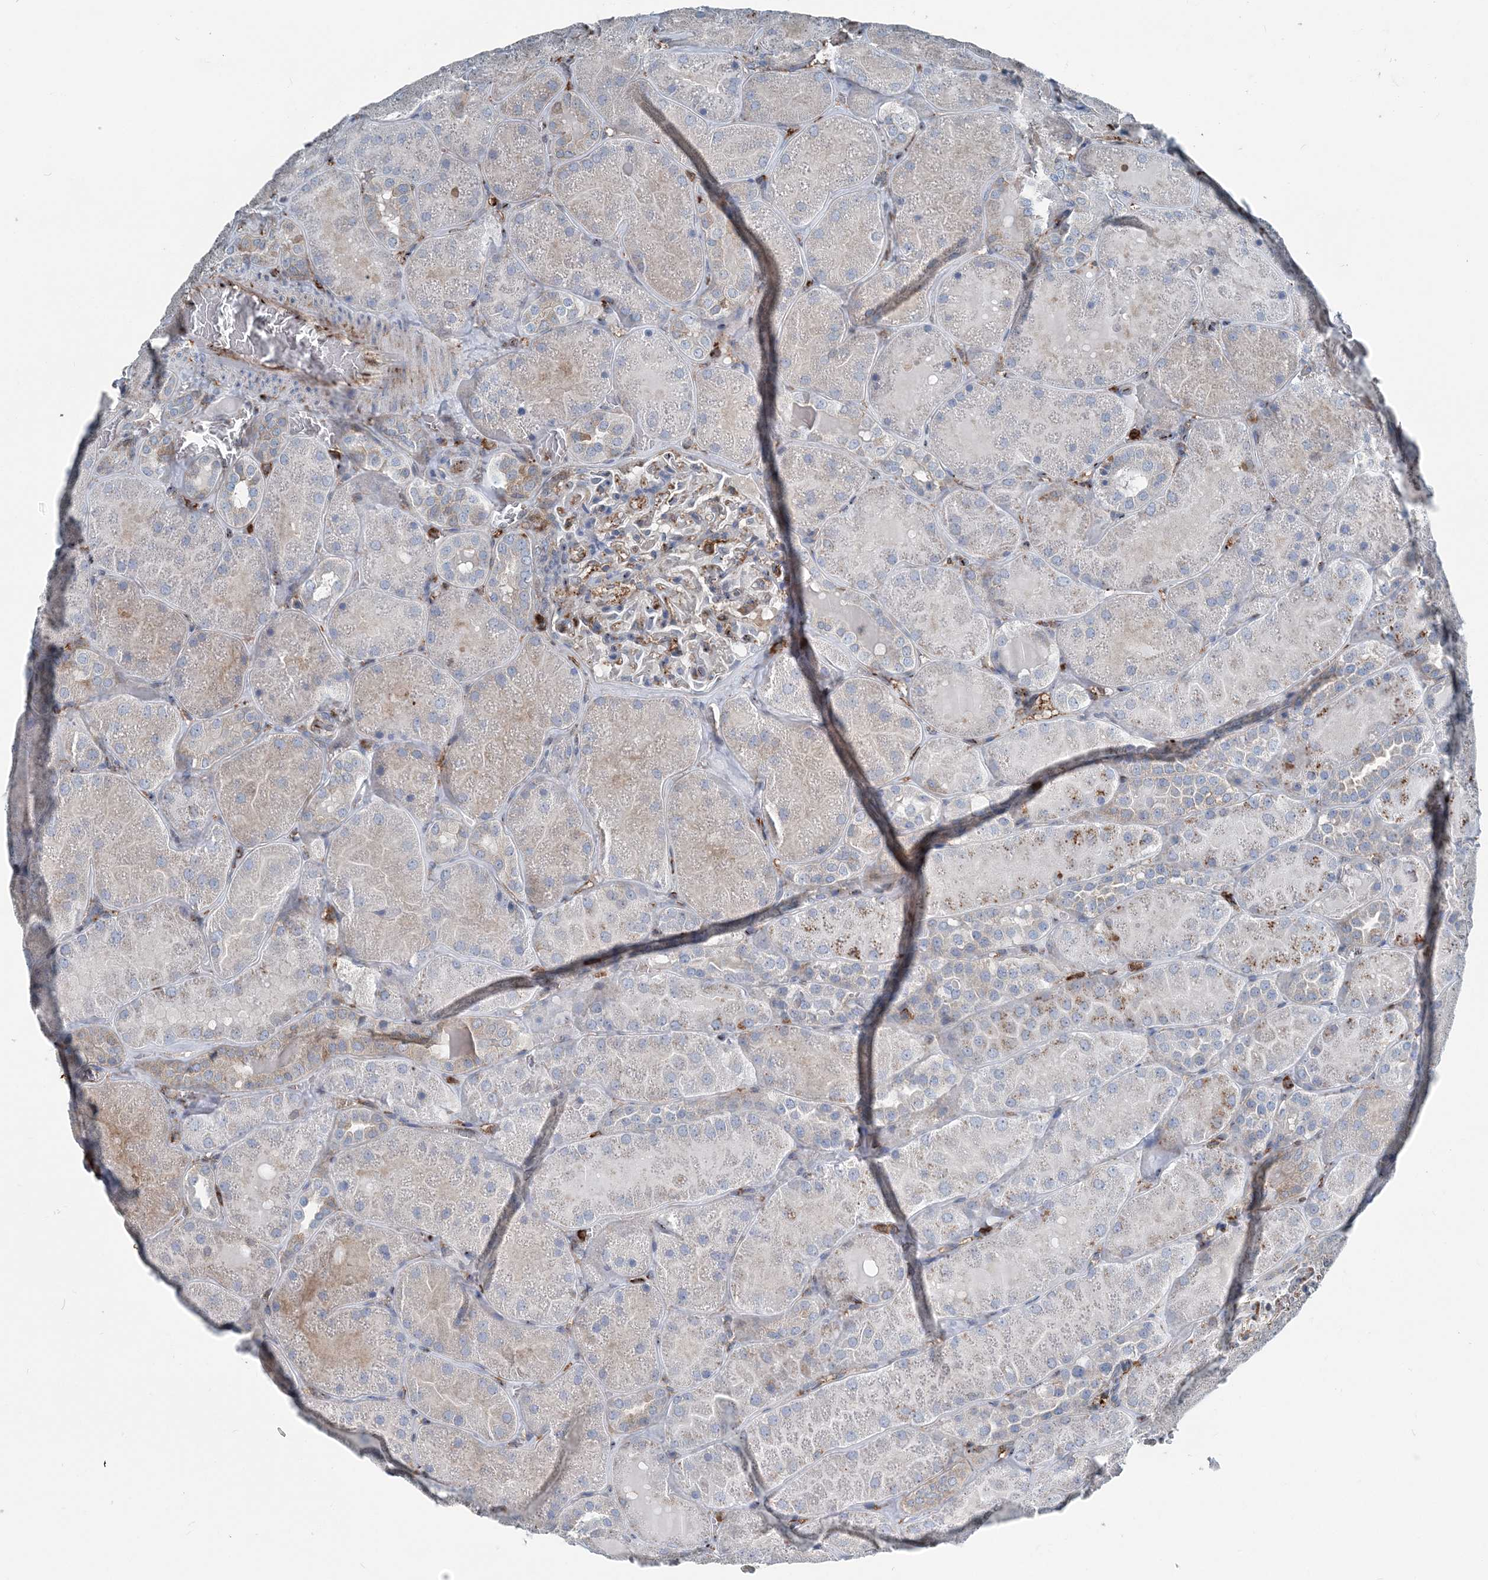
{"staining": {"intensity": "moderate", "quantity": "<25%", "location": "cytoplasmic/membranous"}, "tissue": "kidney", "cell_type": "Cells in glomeruli", "image_type": "normal", "snomed": [{"axis": "morphology", "description": "Normal tissue, NOS"}, {"axis": "topography", "description": "Kidney"}], "caption": "Brown immunohistochemical staining in unremarkable human kidney reveals moderate cytoplasmic/membranous positivity in about <25% of cells in glomeruli. (brown staining indicates protein expression, while blue staining denotes nuclei).", "gene": "CFL1", "patient": {"sex": "male", "age": 28}}